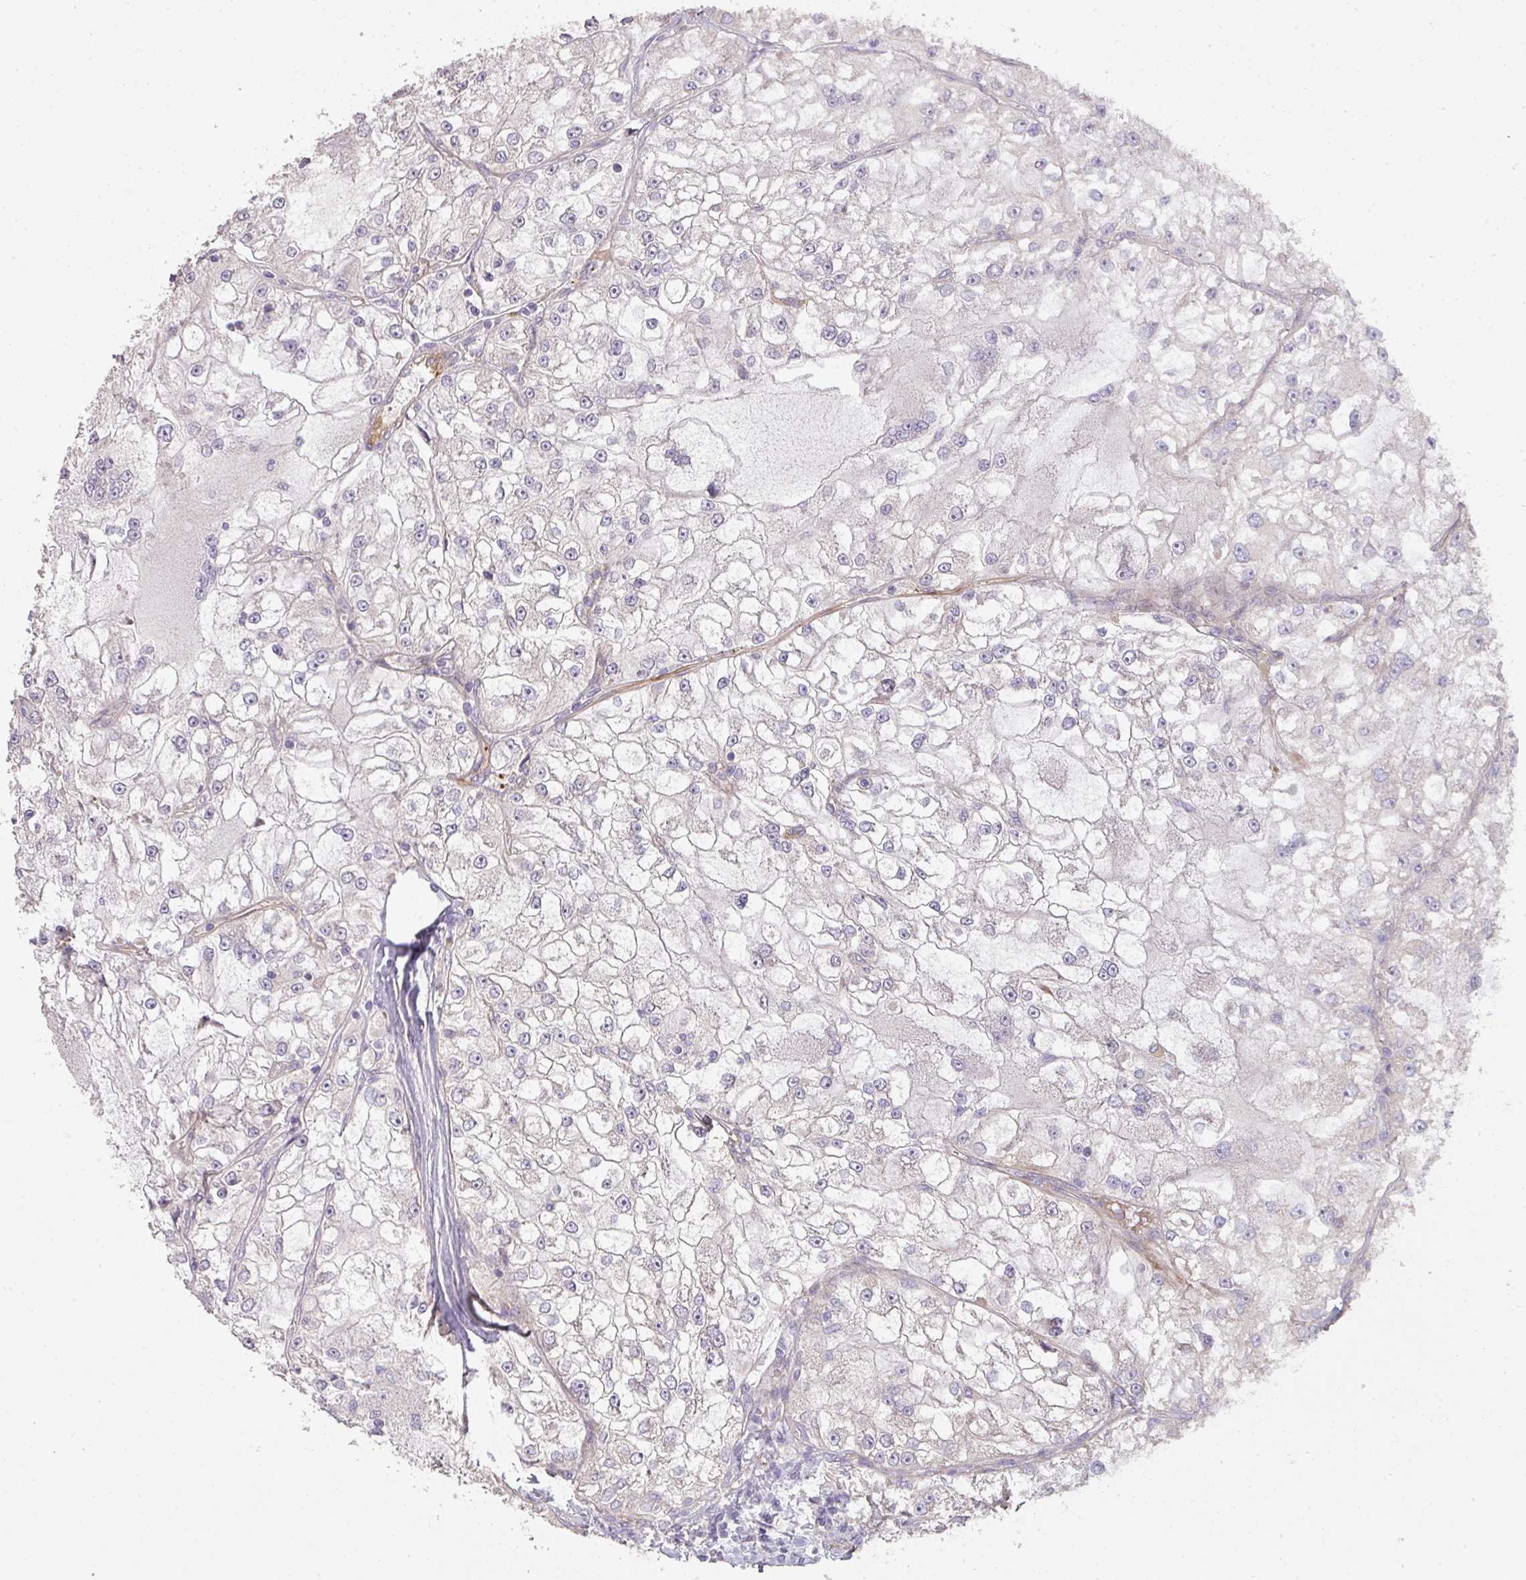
{"staining": {"intensity": "negative", "quantity": "none", "location": "none"}, "tissue": "renal cancer", "cell_type": "Tumor cells", "image_type": "cancer", "snomed": [{"axis": "morphology", "description": "Adenocarcinoma, NOS"}, {"axis": "topography", "description": "Kidney"}], "caption": "Immunohistochemistry (IHC) photomicrograph of neoplastic tissue: human renal cancer stained with DAB (3,3'-diaminobenzidine) exhibits no significant protein positivity in tumor cells. The staining is performed using DAB (3,3'-diaminobenzidine) brown chromogen with nuclei counter-stained in using hematoxylin.", "gene": "PCDH1", "patient": {"sex": "female", "age": 72}}